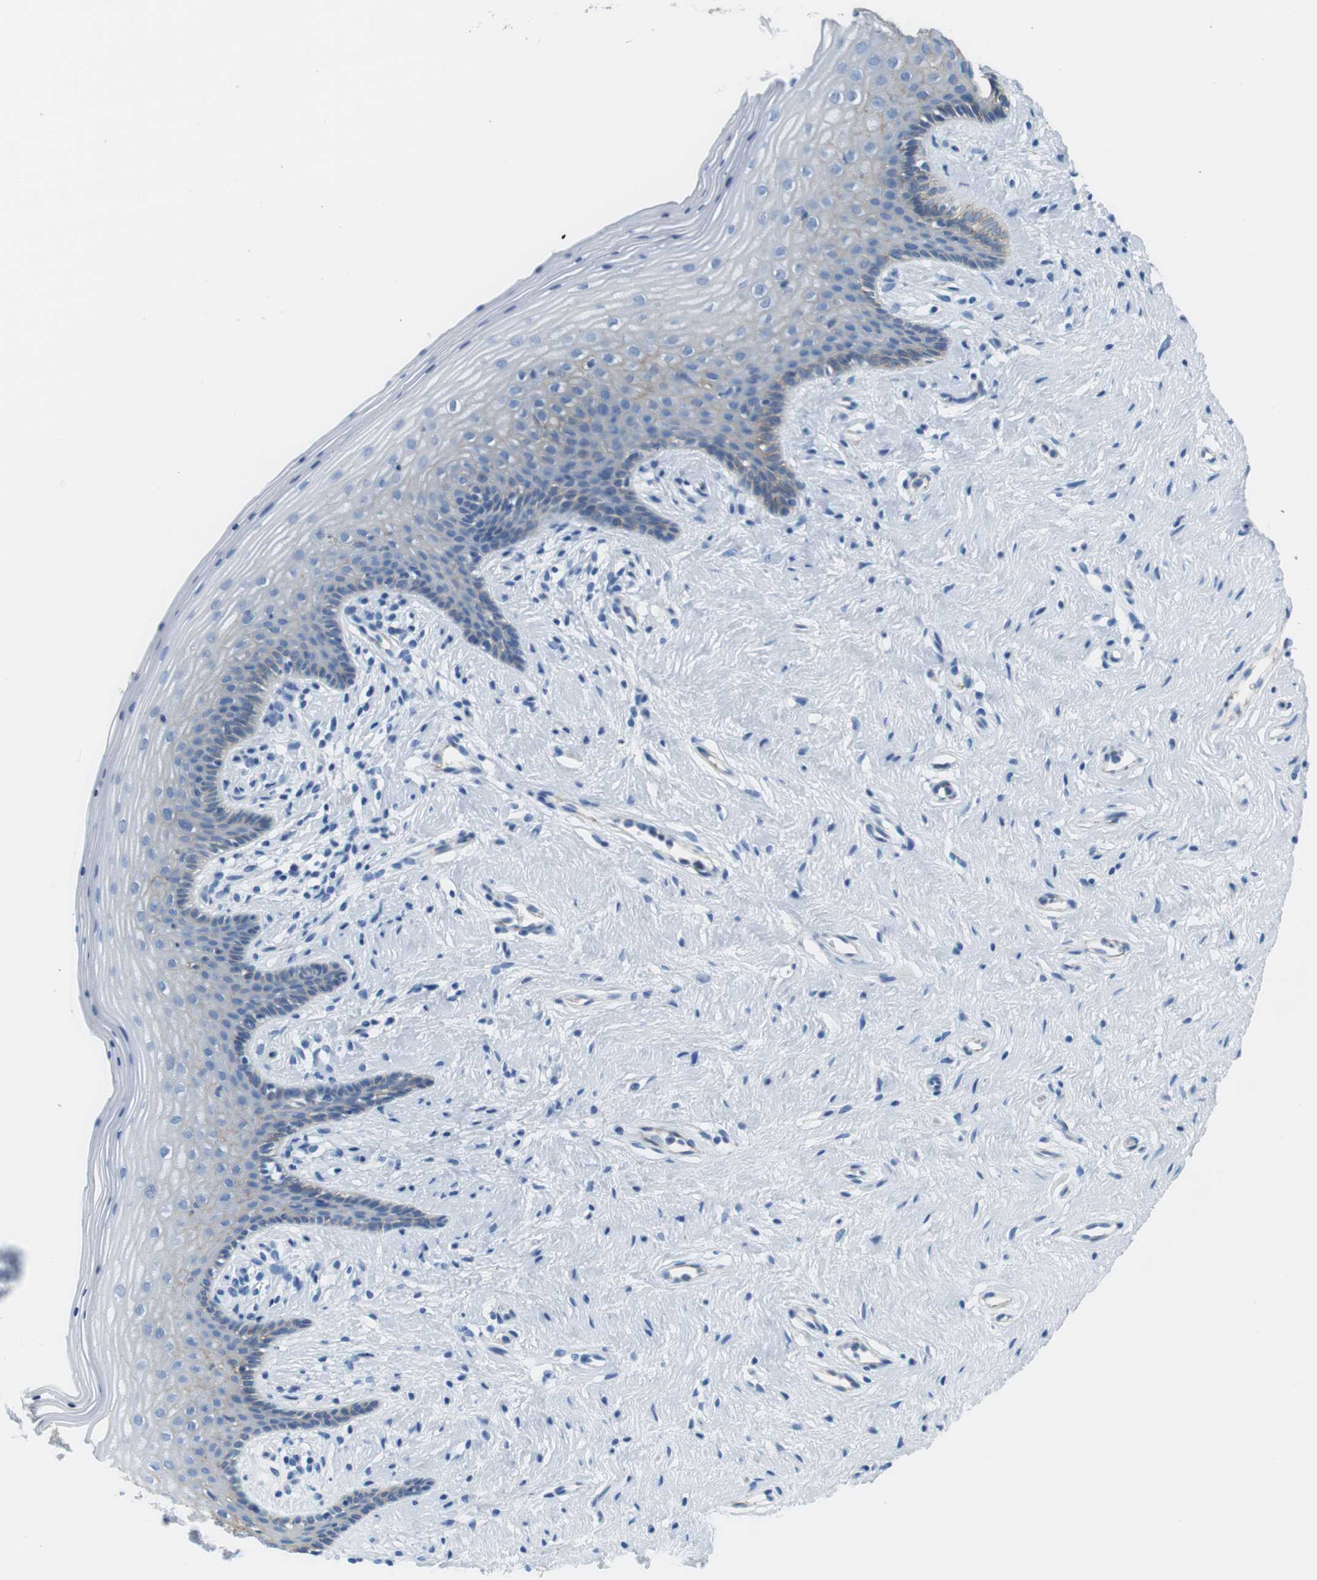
{"staining": {"intensity": "negative", "quantity": "none", "location": "none"}, "tissue": "vagina", "cell_type": "Squamous epithelial cells", "image_type": "normal", "snomed": [{"axis": "morphology", "description": "Normal tissue, NOS"}, {"axis": "topography", "description": "Vagina"}], "caption": "Immunohistochemistry (IHC) of benign human vagina reveals no expression in squamous epithelial cells.", "gene": "SLC6A6", "patient": {"sex": "female", "age": 44}}